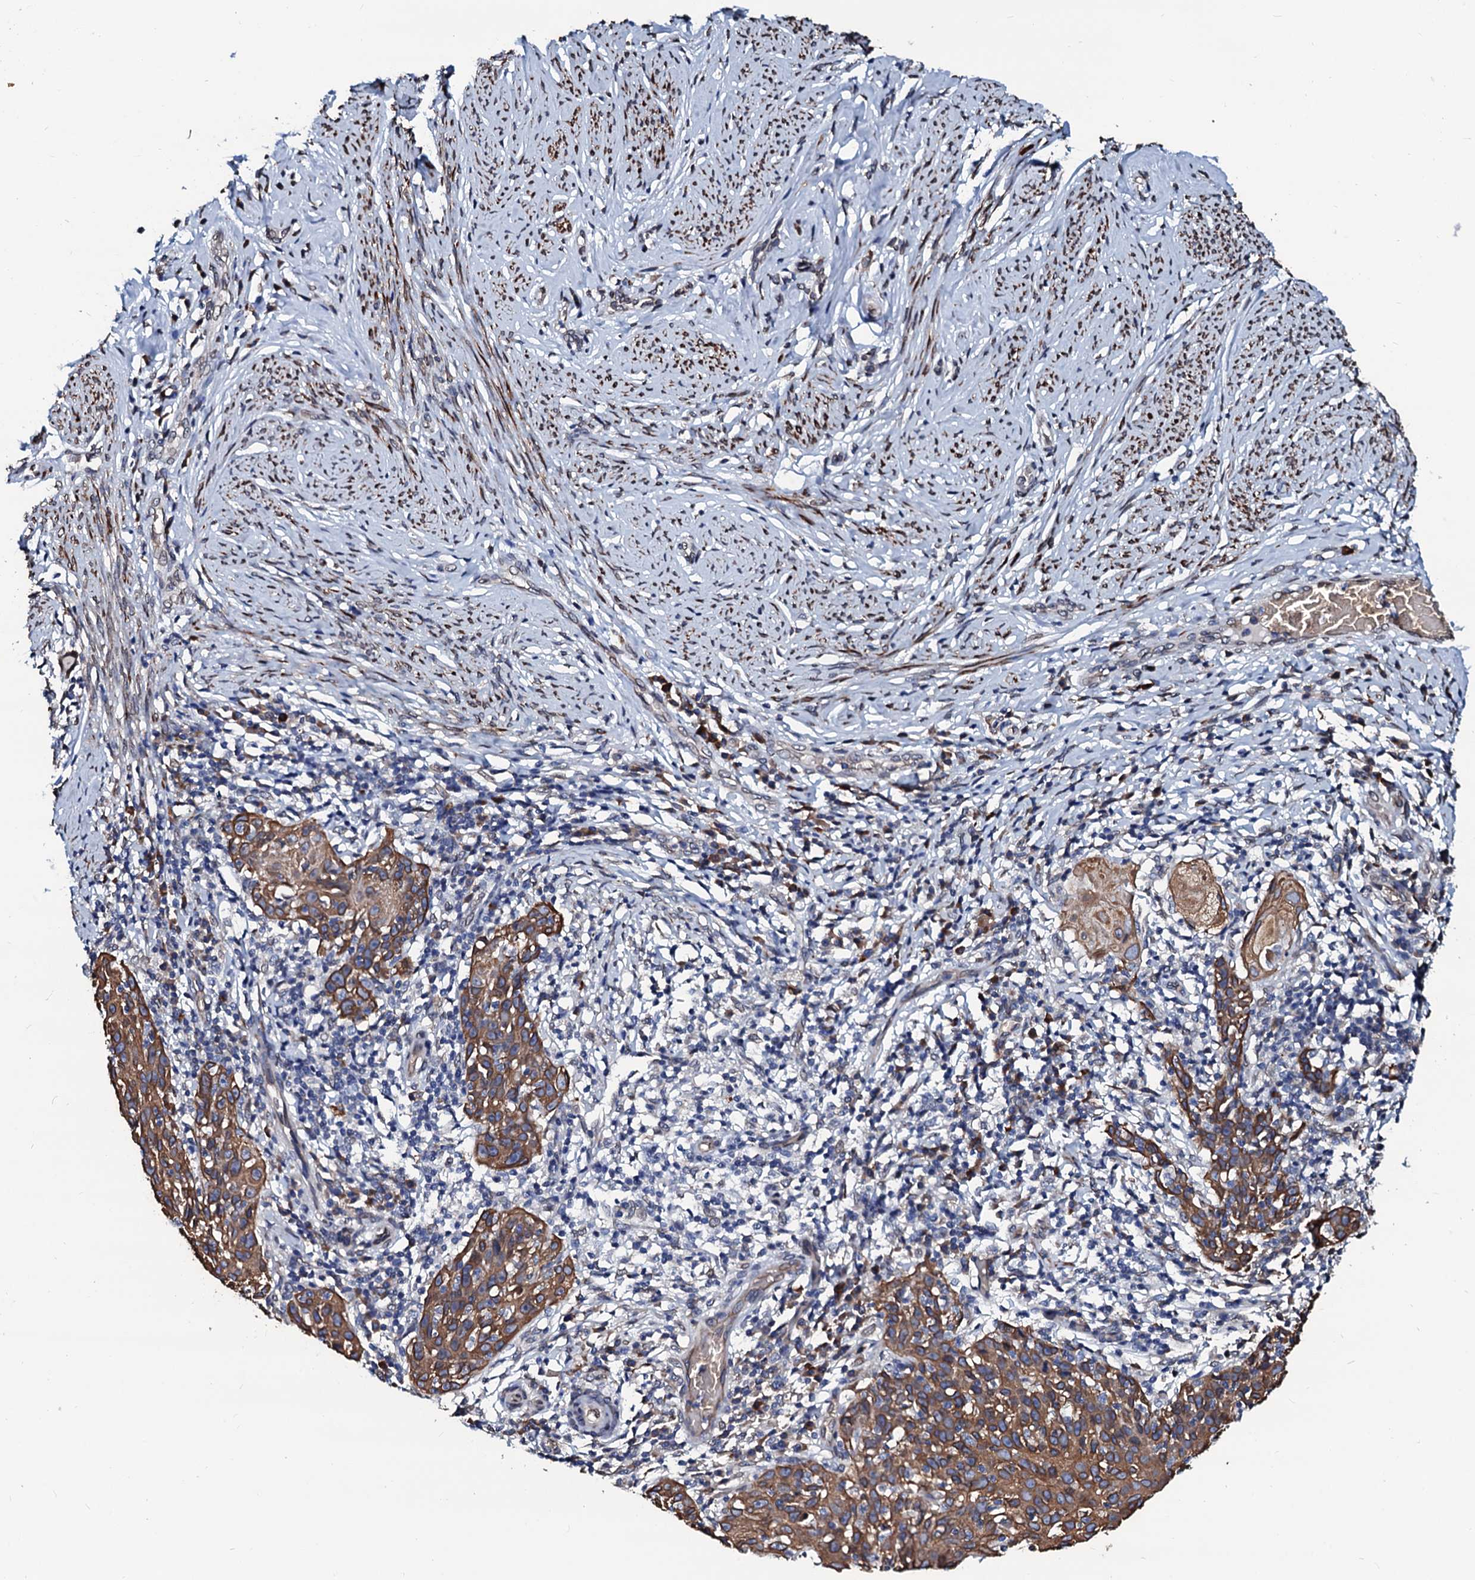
{"staining": {"intensity": "moderate", "quantity": ">75%", "location": "cytoplasmic/membranous"}, "tissue": "cervical cancer", "cell_type": "Tumor cells", "image_type": "cancer", "snomed": [{"axis": "morphology", "description": "Squamous cell carcinoma, NOS"}, {"axis": "topography", "description": "Cervix"}], "caption": "Protein staining of cervical cancer (squamous cell carcinoma) tissue exhibits moderate cytoplasmic/membranous positivity in about >75% of tumor cells.", "gene": "NRP2", "patient": {"sex": "female", "age": 50}}